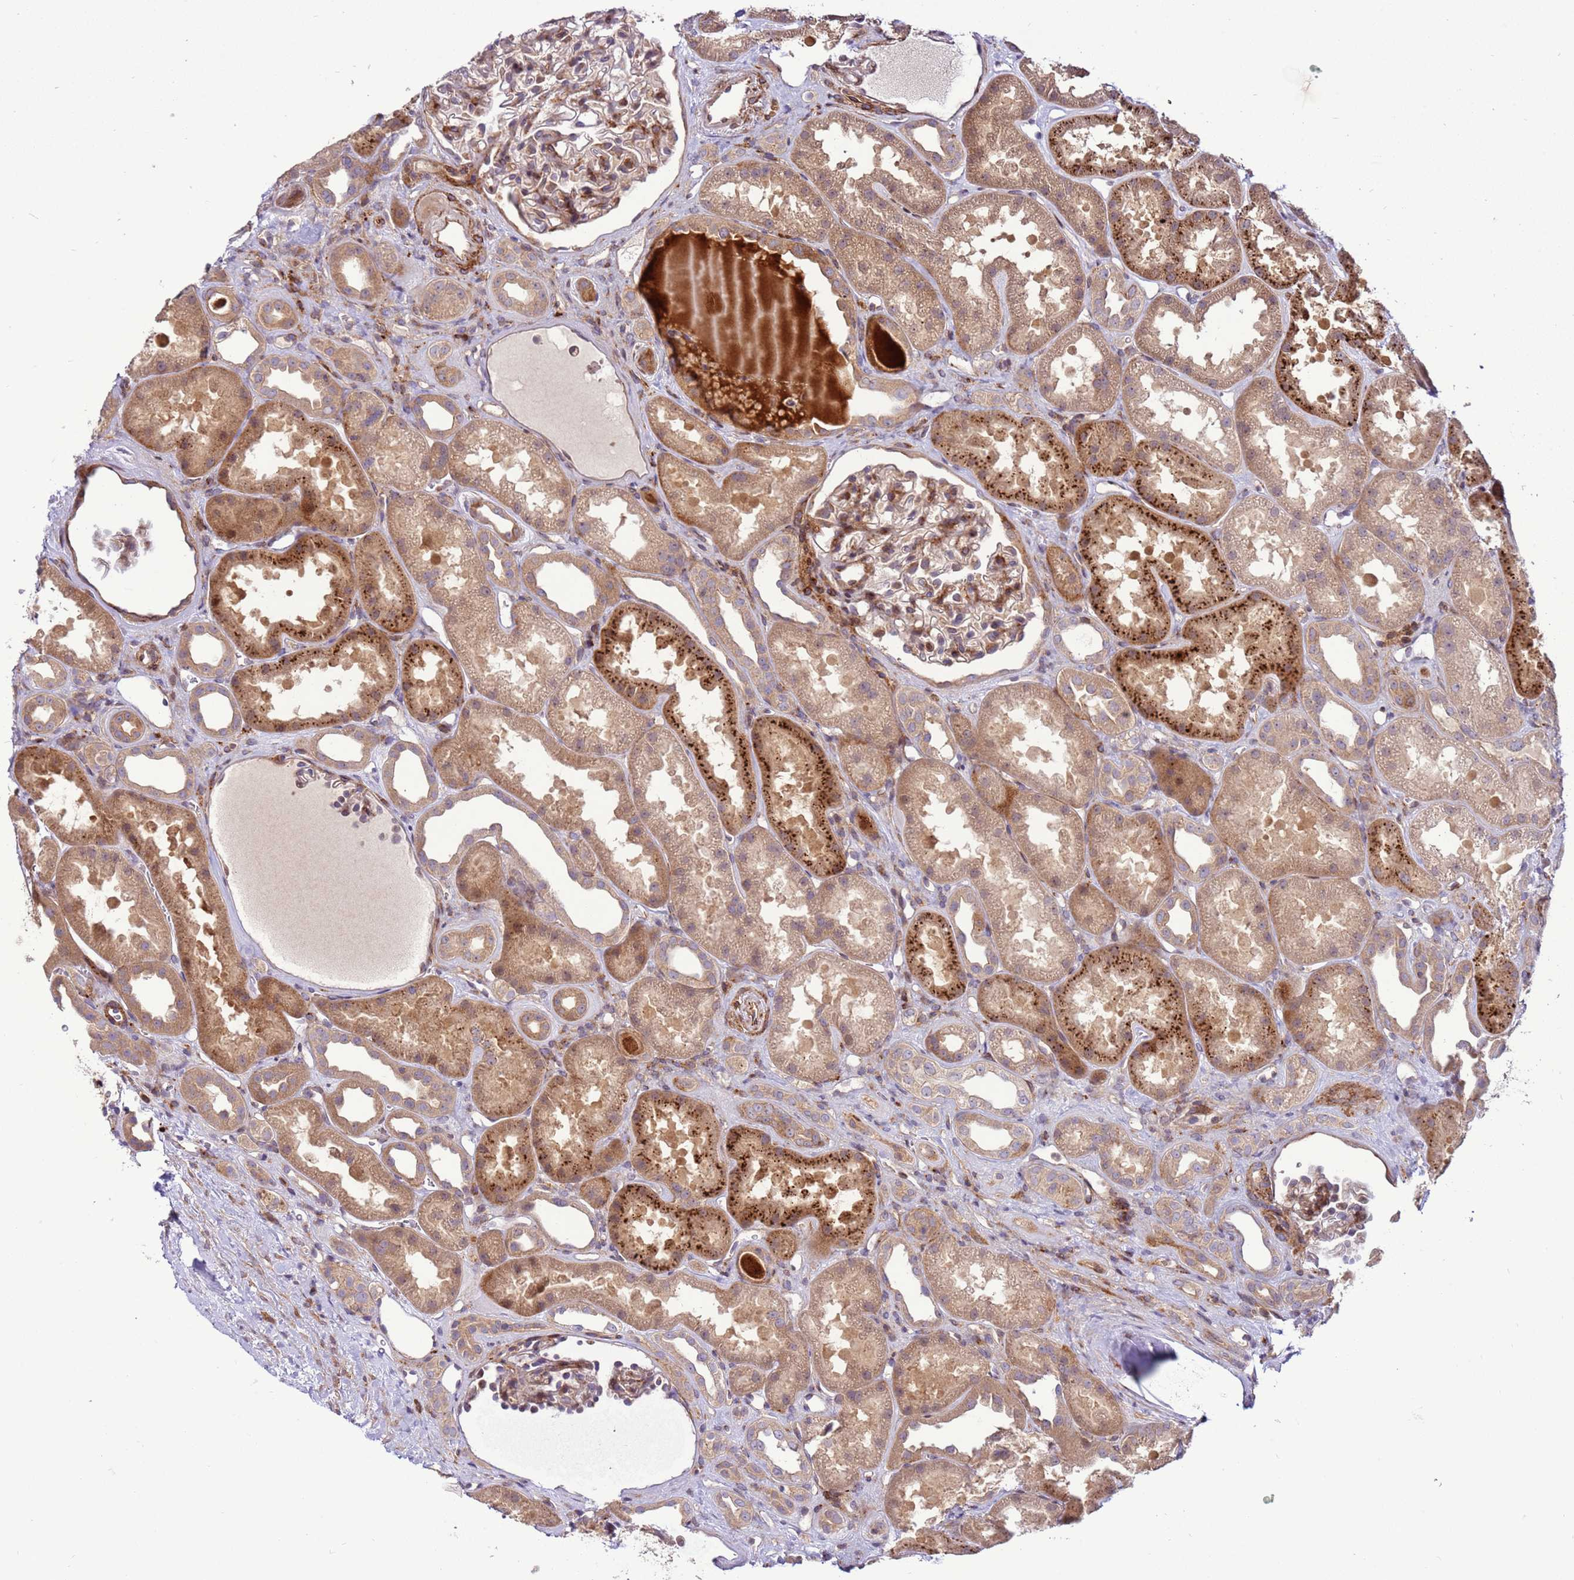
{"staining": {"intensity": "moderate", "quantity": "25%-75%", "location": "cytoplasmic/membranous"}, "tissue": "kidney", "cell_type": "Cells in glomeruli", "image_type": "normal", "snomed": [{"axis": "morphology", "description": "Normal tissue, NOS"}, {"axis": "topography", "description": "Kidney"}], "caption": "Brown immunohistochemical staining in unremarkable kidney displays moderate cytoplasmic/membranous positivity in approximately 25%-75% of cells in glomeruli.", "gene": "ZNF624", "patient": {"sex": "male", "age": 61}}